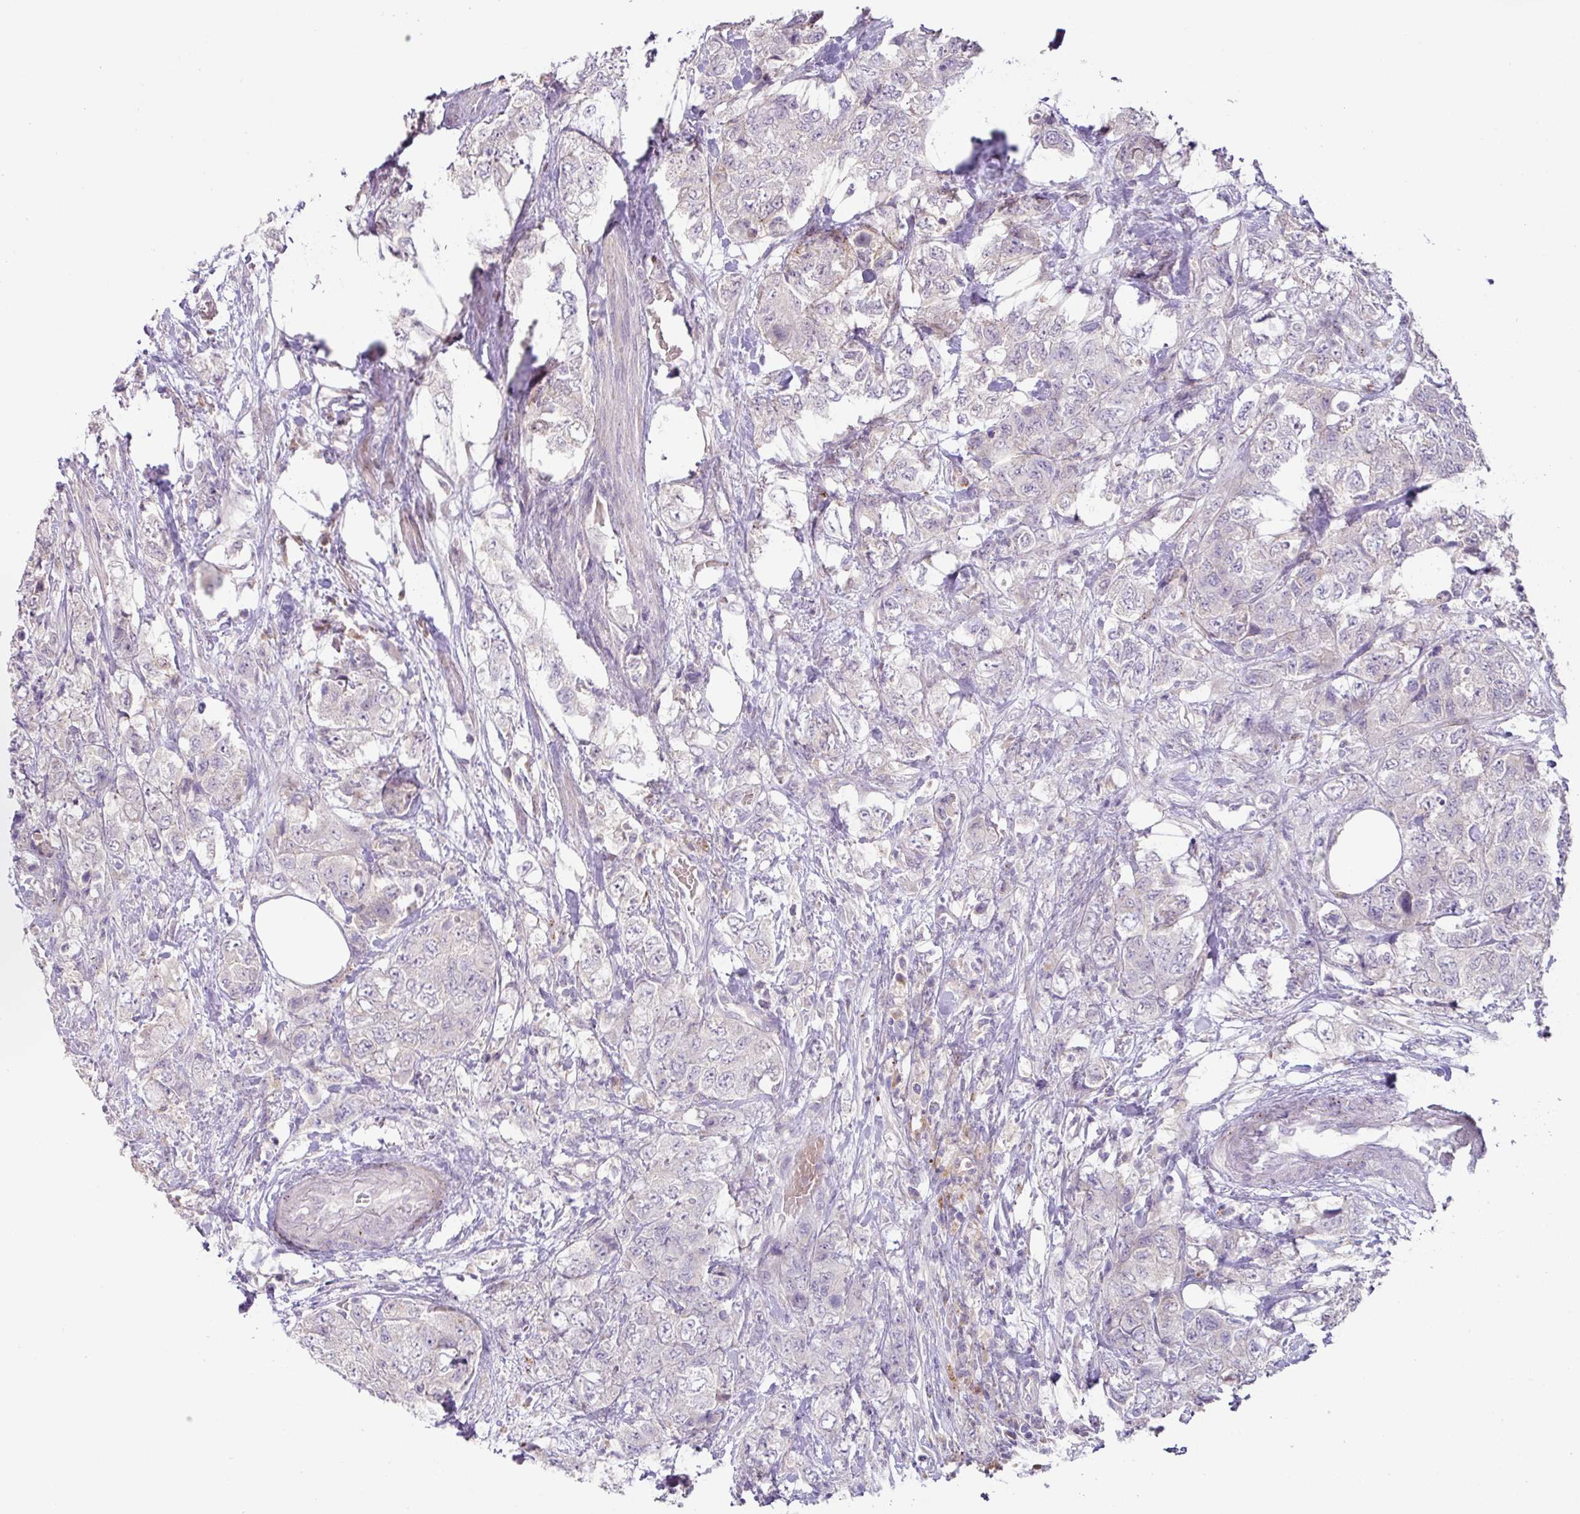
{"staining": {"intensity": "negative", "quantity": "none", "location": "none"}, "tissue": "urothelial cancer", "cell_type": "Tumor cells", "image_type": "cancer", "snomed": [{"axis": "morphology", "description": "Urothelial carcinoma, High grade"}, {"axis": "topography", "description": "Urinary bladder"}], "caption": "Immunohistochemical staining of human high-grade urothelial carcinoma reveals no significant expression in tumor cells.", "gene": "PLEKHH3", "patient": {"sex": "female", "age": 78}}